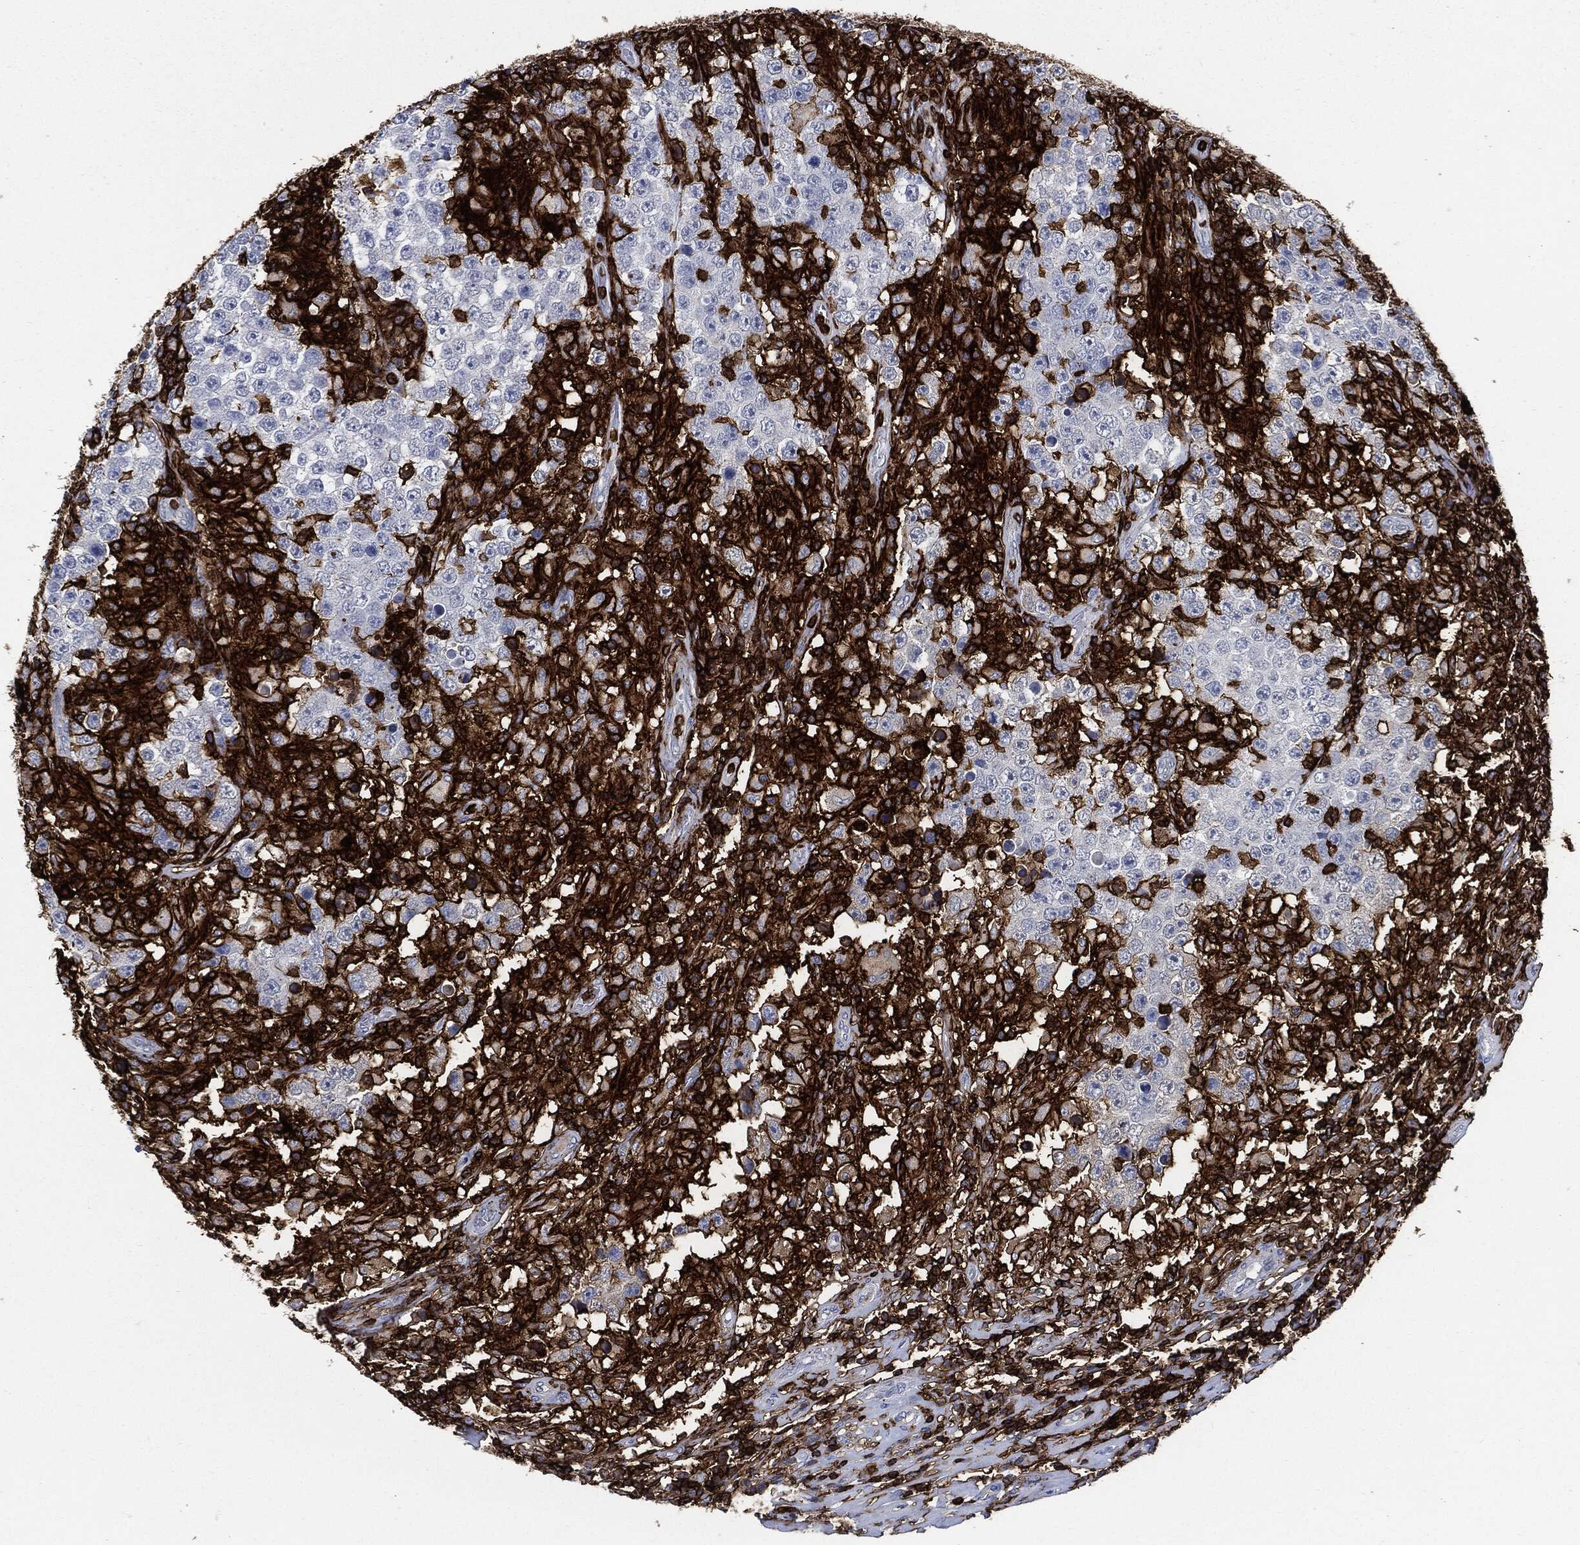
{"staining": {"intensity": "negative", "quantity": "none", "location": "none"}, "tissue": "testis cancer", "cell_type": "Tumor cells", "image_type": "cancer", "snomed": [{"axis": "morphology", "description": "Seminoma, NOS"}, {"axis": "morphology", "description": "Carcinoma, Embryonal, NOS"}, {"axis": "topography", "description": "Testis"}], "caption": "A histopathology image of testis cancer stained for a protein shows no brown staining in tumor cells. (Stains: DAB immunohistochemistry (IHC) with hematoxylin counter stain, Microscopy: brightfield microscopy at high magnification).", "gene": "PTPRC", "patient": {"sex": "male", "age": 41}}